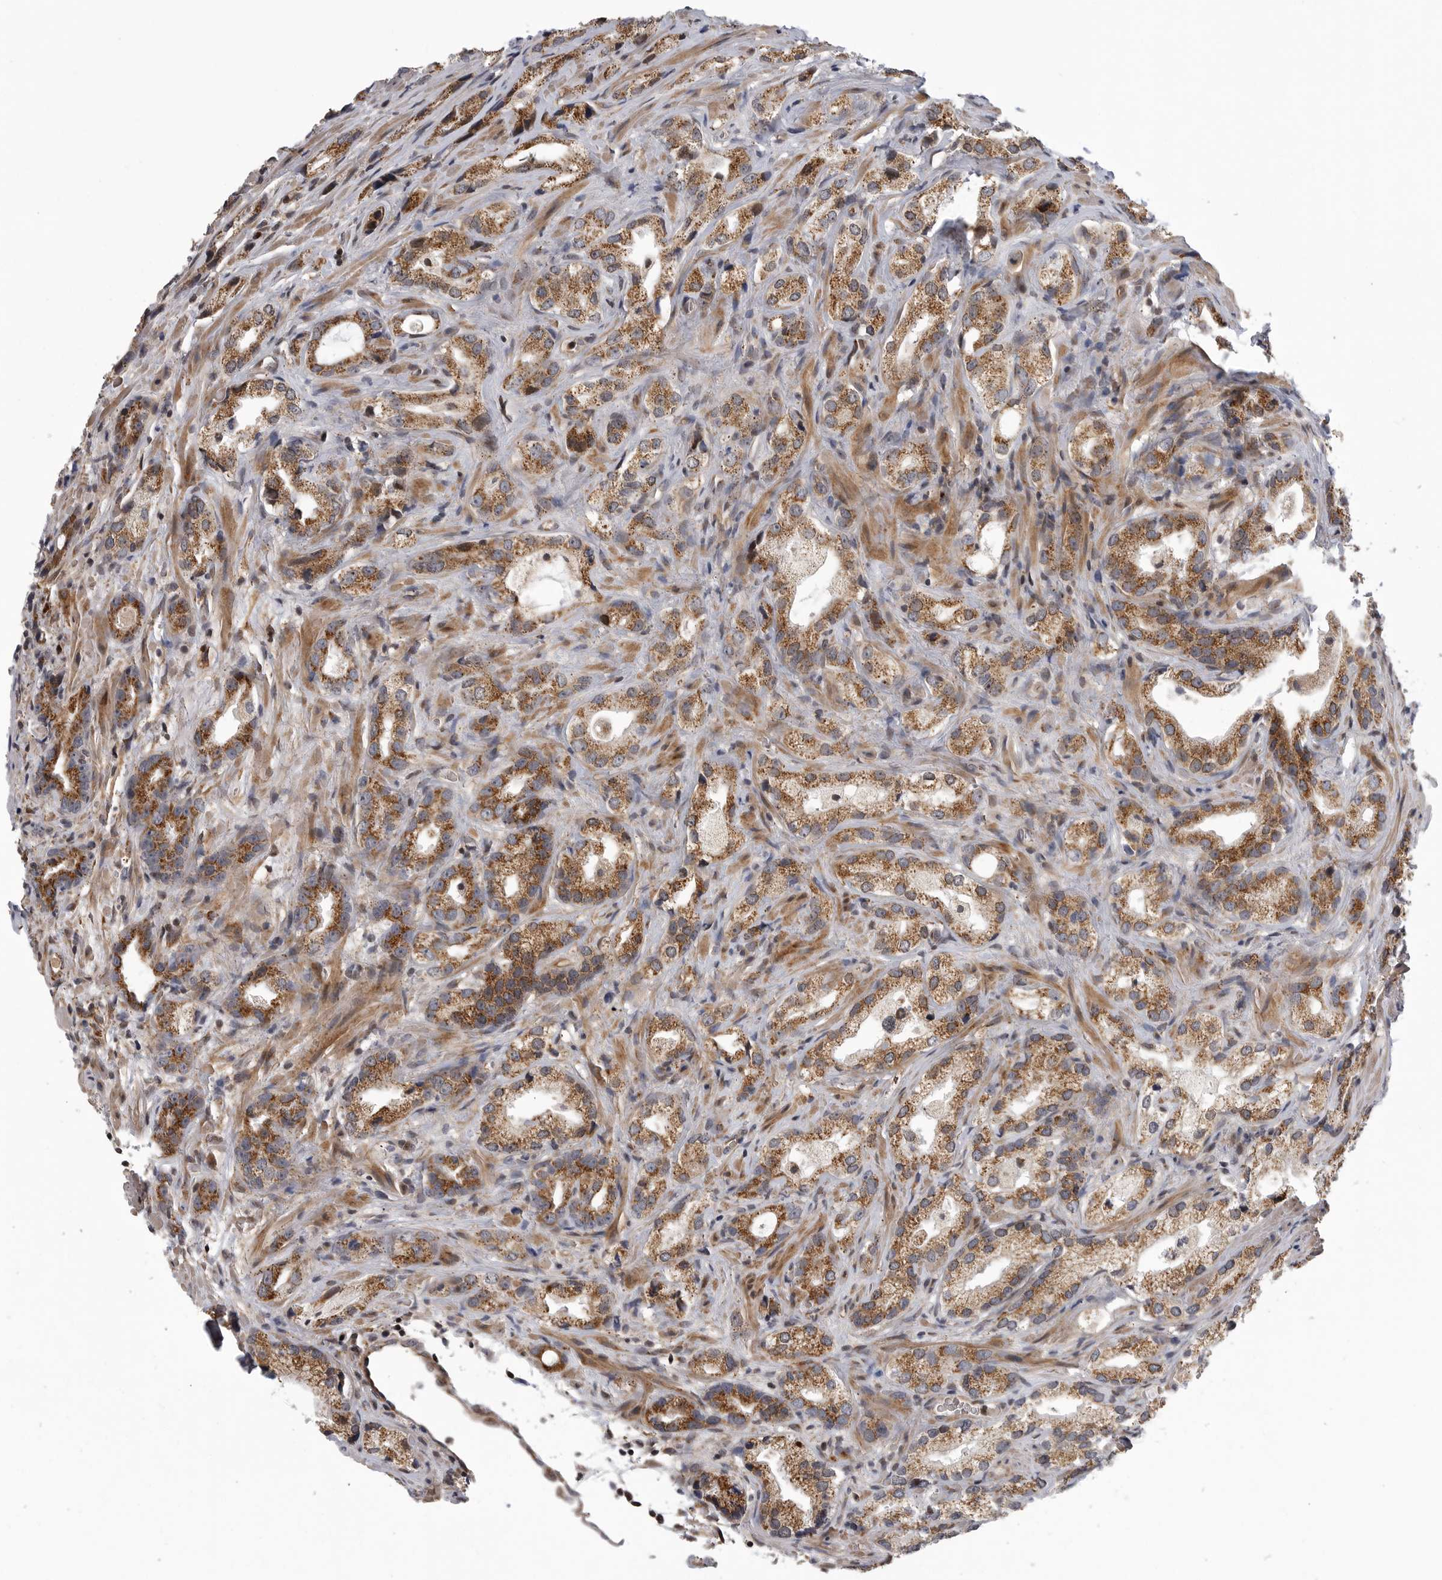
{"staining": {"intensity": "moderate", "quantity": ">75%", "location": "cytoplasmic/membranous"}, "tissue": "prostate cancer", "cell_type": "Tumor cells", "image_type": "cancer", "snomed": [{"axis": "morphology", "description": "Adenocarcinoma, High grade"}, {"axis": "topography", "description": "Prostate"}], "caption": "This is an image of immunohistochemistry (IHC) staining of prostate high-grade adenocarcinoma, which shows moderate positivity in the cytoplasmic/membranous of tumor cells.", "gene": "TMPRSS11F", "patient": {"sex": "male", "age": 63}}